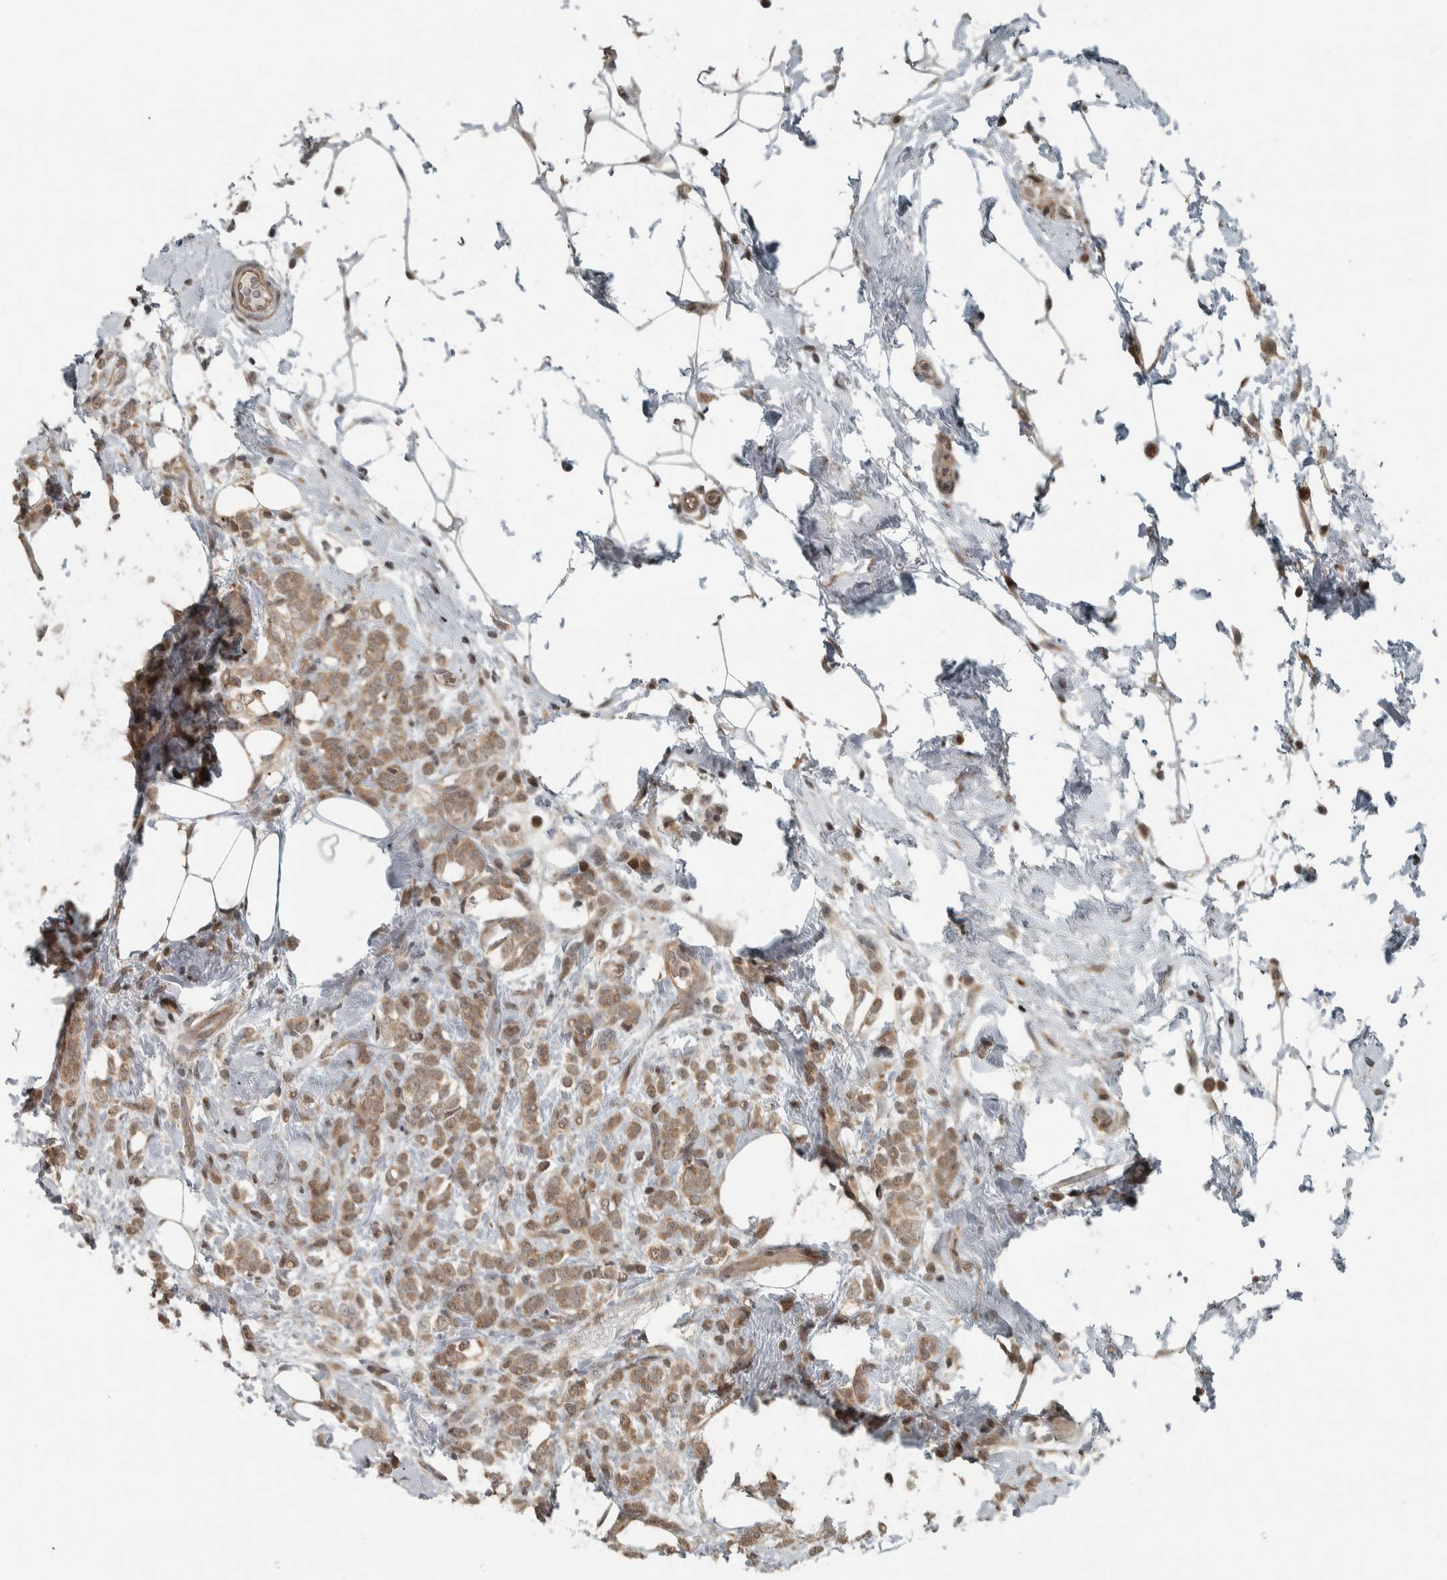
{"staining": {"intensity": "moderate", "quantity": ">75%", "location": "cytoplasmic/membranous"}, "tissue": "breast cancer", "cell_type": "Tumor cells", "image_type": "cancer", "snomed": [{"axis": "morphology", "description": "Lobular carcinoma"}, {"axis": "topography", "description": "Breast"}], "caption": "The image displays a brown stain indicating the presence of a protein in the cytoplasmic/membranous of tumor cells in breast cancer. Using DAB (3,3'-diaminobenzidine) (brown) and hematoxylin (blue) stains, captured at high magnification using brightfield microscopy.", "gene": "NAPG", "patient": {"sex": "female", "age": 50}}